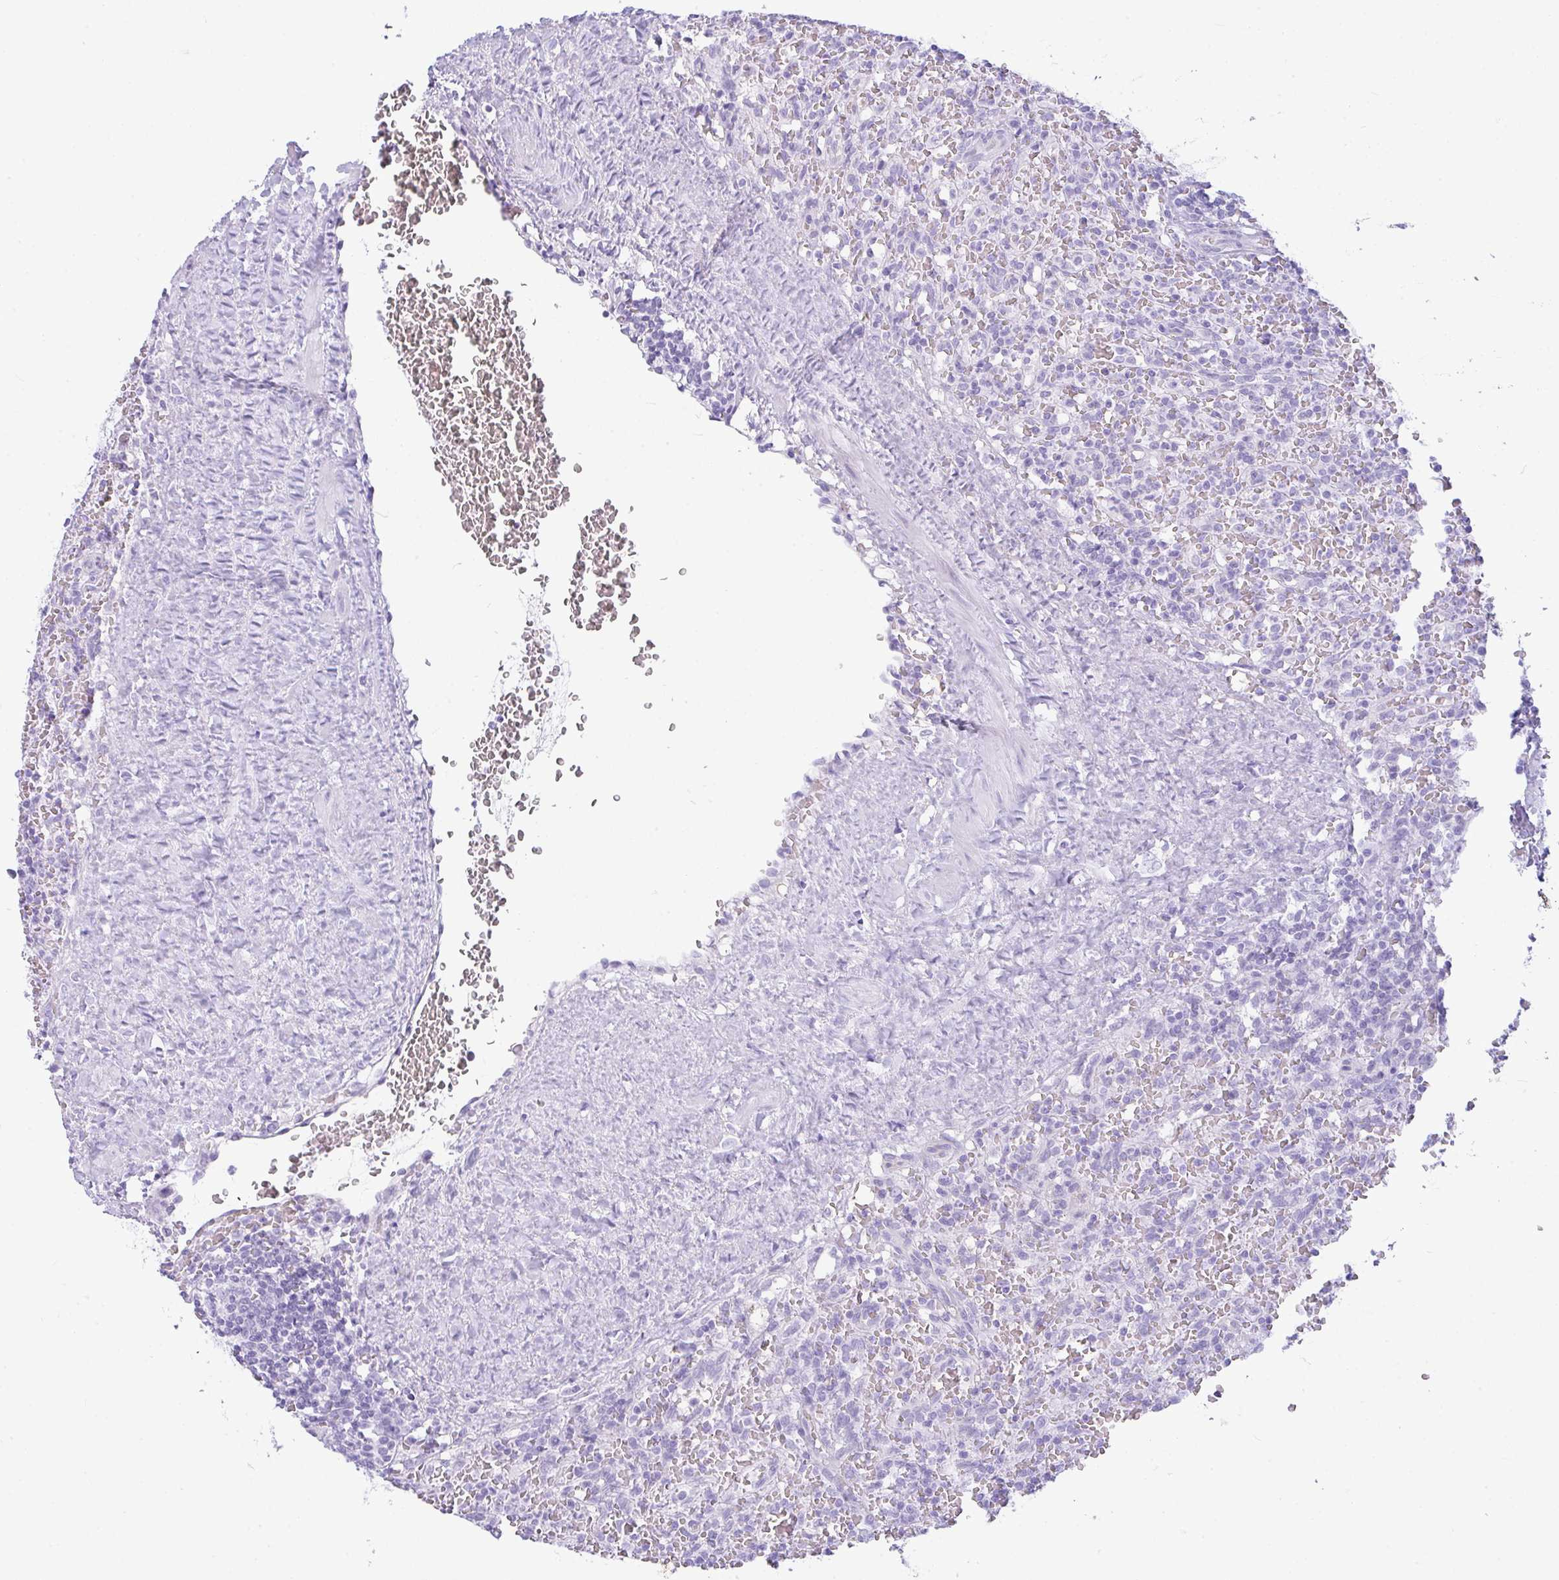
{"staining": {"intensity": "negative", "quantity": "none", "location": "none"}, "tissue": "lymphoma", "cell_type": "Tumor cells", "image_type": "cancer", "snomed": [{"axis": "morphology", "description": "Malignant lymphoma, non-Hodgkin's type, Low grade"}, {"axis": "topography", "description": "Spleen"}], "caption": "High magnification brightfield microscopy of lymphoma stained with DAB (3,3'-diaminobenzidine) (brown) and counterstained with hematoxylin (blue): tumor cells show no significant expression.", "gene": "RASL10A", "patient": {"sex": "female", "age": 64}}